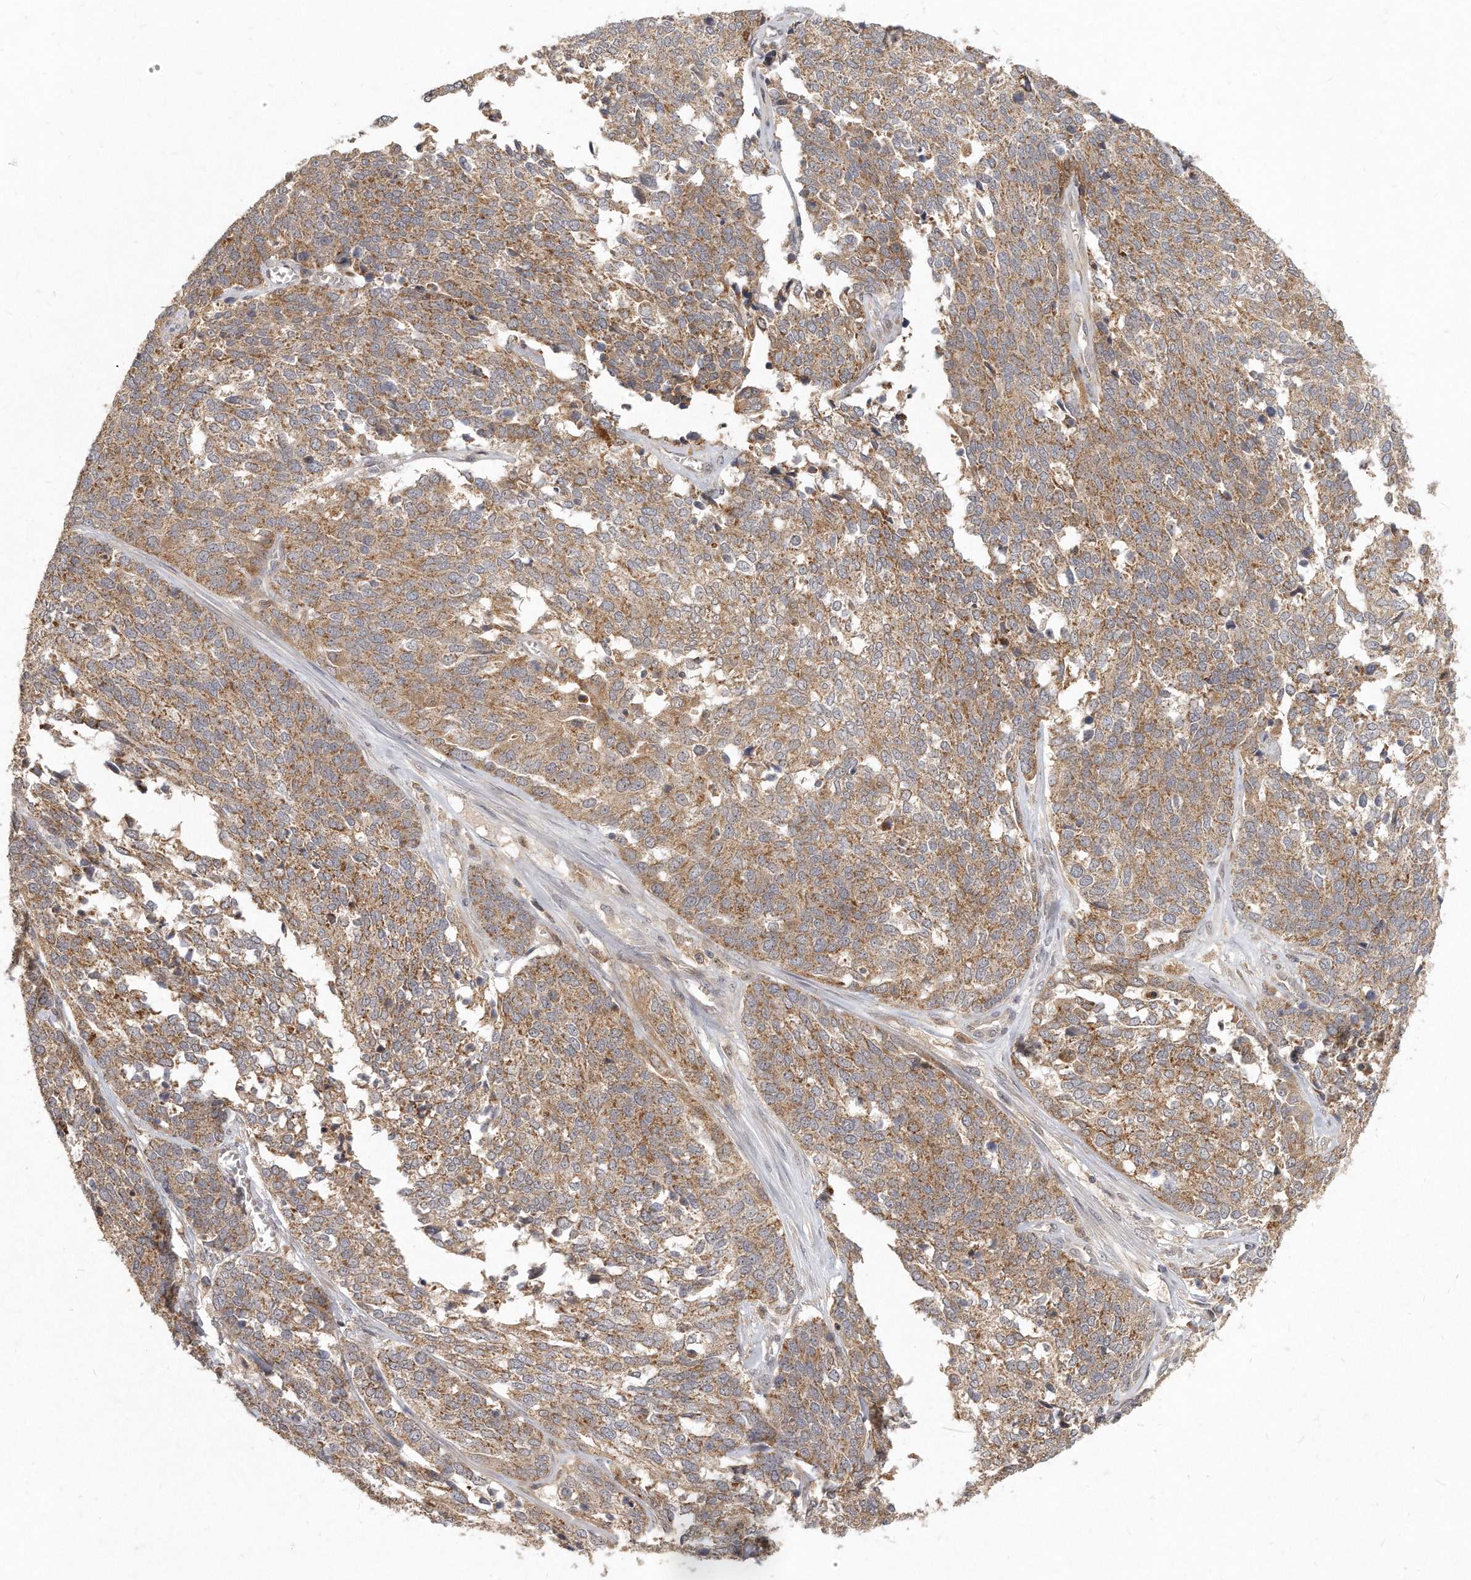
{"staining": {"intensity": "moderate", "quantity": ">75%", "location": "cytoplasmic/membranous"}, "tissue": "ovarian cancer", "cell_type": "Tumor cells", "image_type": "cancer", "snomed": [{"axis": "morphology", "description": "Cystadenocarcinoma, serous, NOS"}, {"axis": "topography", "description": "Ovary"}], "caption": "A histopathology image of human ovarian serous cystadenocarcinoma stained for a protein reveals moderate cytoplasmic/membranous brown staining in tumor cells. Using DAB (brown) and hematoxylin (blue) stains, captured at high magnification using brightfield microscopy.", "gene": "LGALS8", "patient": {"sex": "female", "age": 44}}